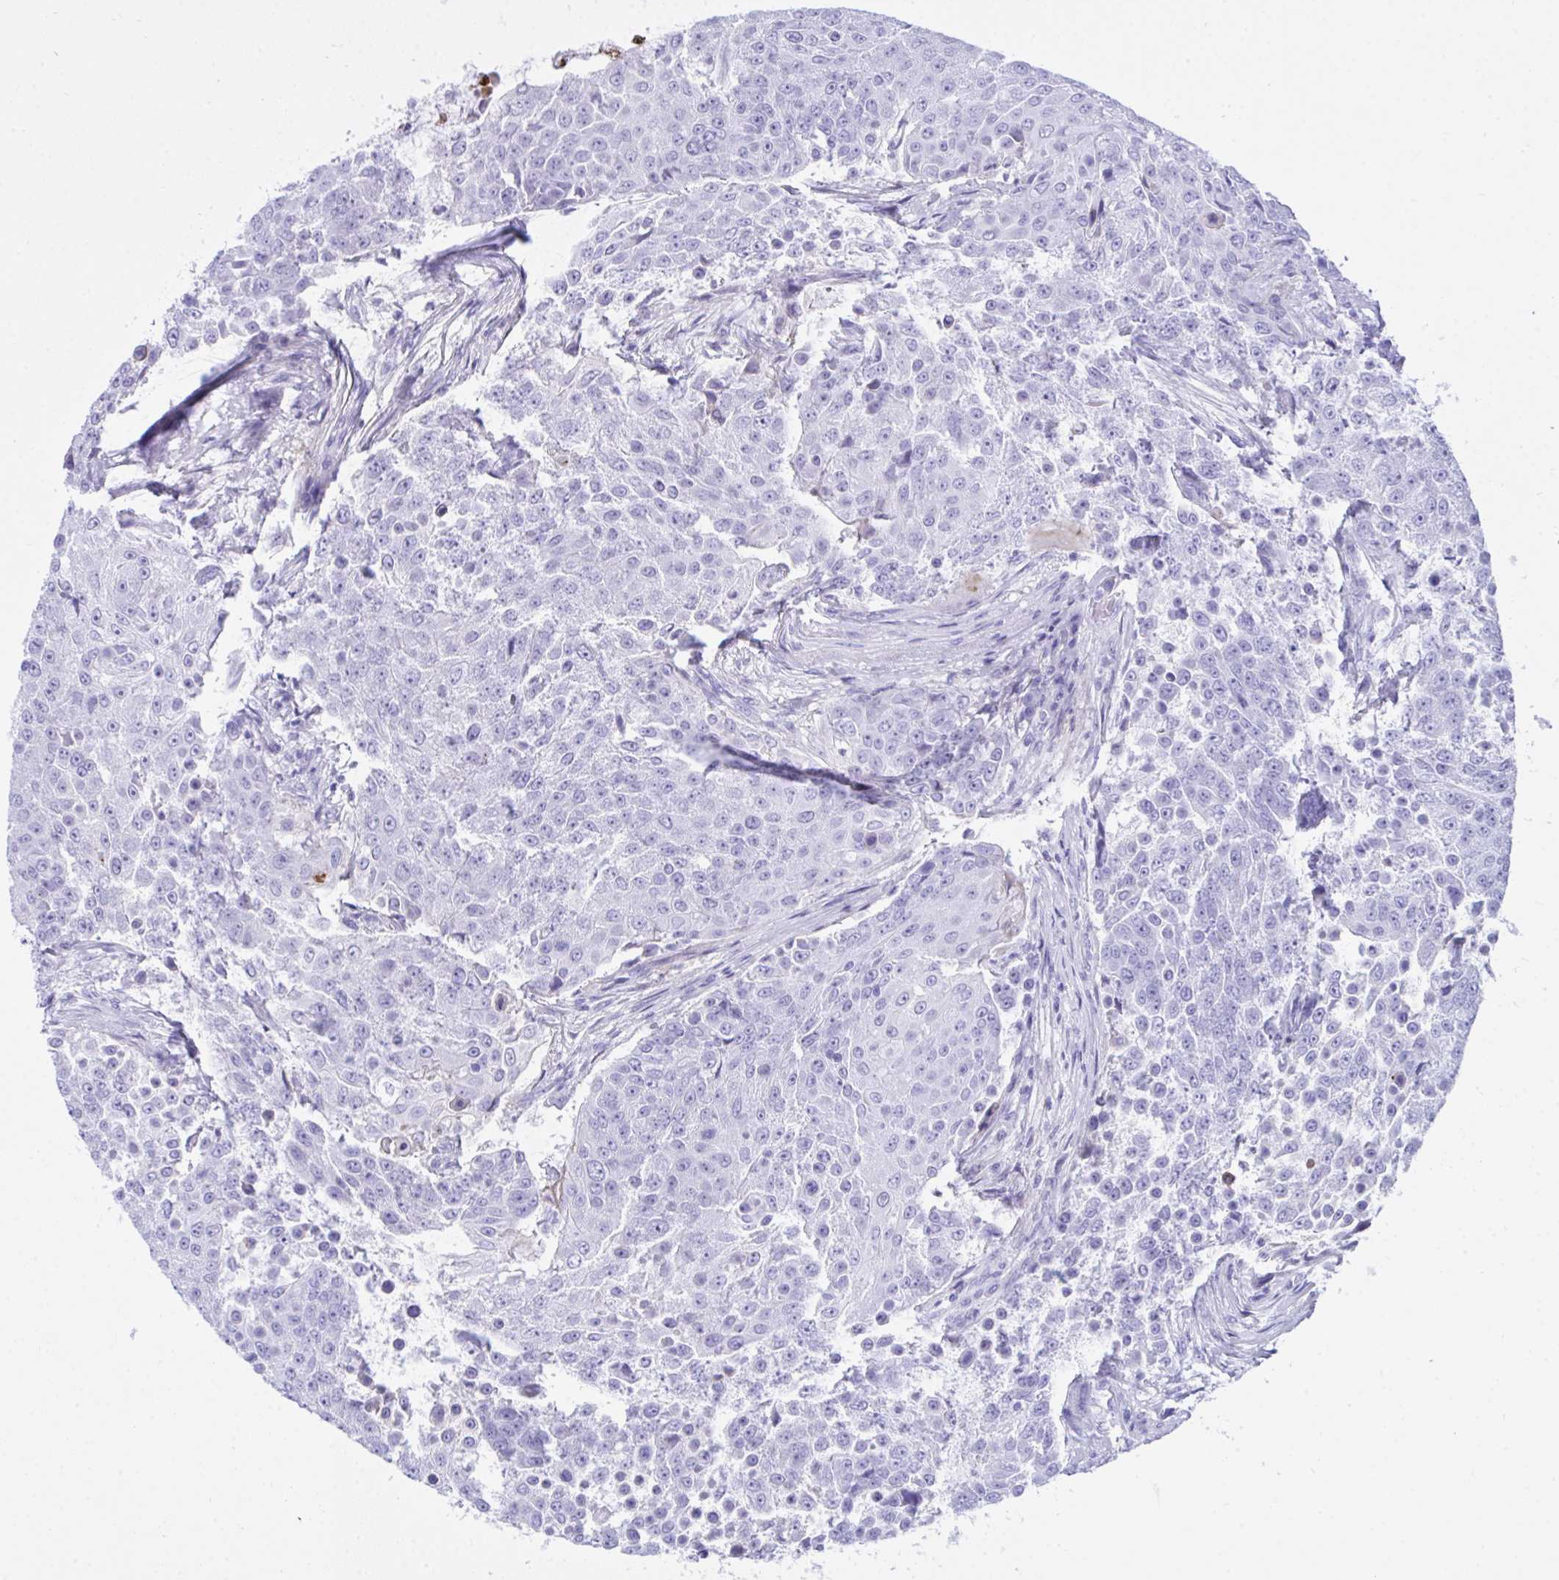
{"staining": {"intensity": "negative", "quantity": "none", "location": "none"}, "tissue": "urothelial cancer", "cell_type": "Tumor cells", "image_type": "cancer", "snomed": [{"axis": "morphology", "description": "Urothelial carcinoma, High grade"}, {"axis": "topography", "description": "Urinary bladder"}], "caption": "Immunohistochemistry (IHC) photomicrograph of human urothelial cancer stained for a protein (brown), which displays no positivity in tumor cells.", "gene": "BEX5", "patient": {"sex": "female", "age": 63}}